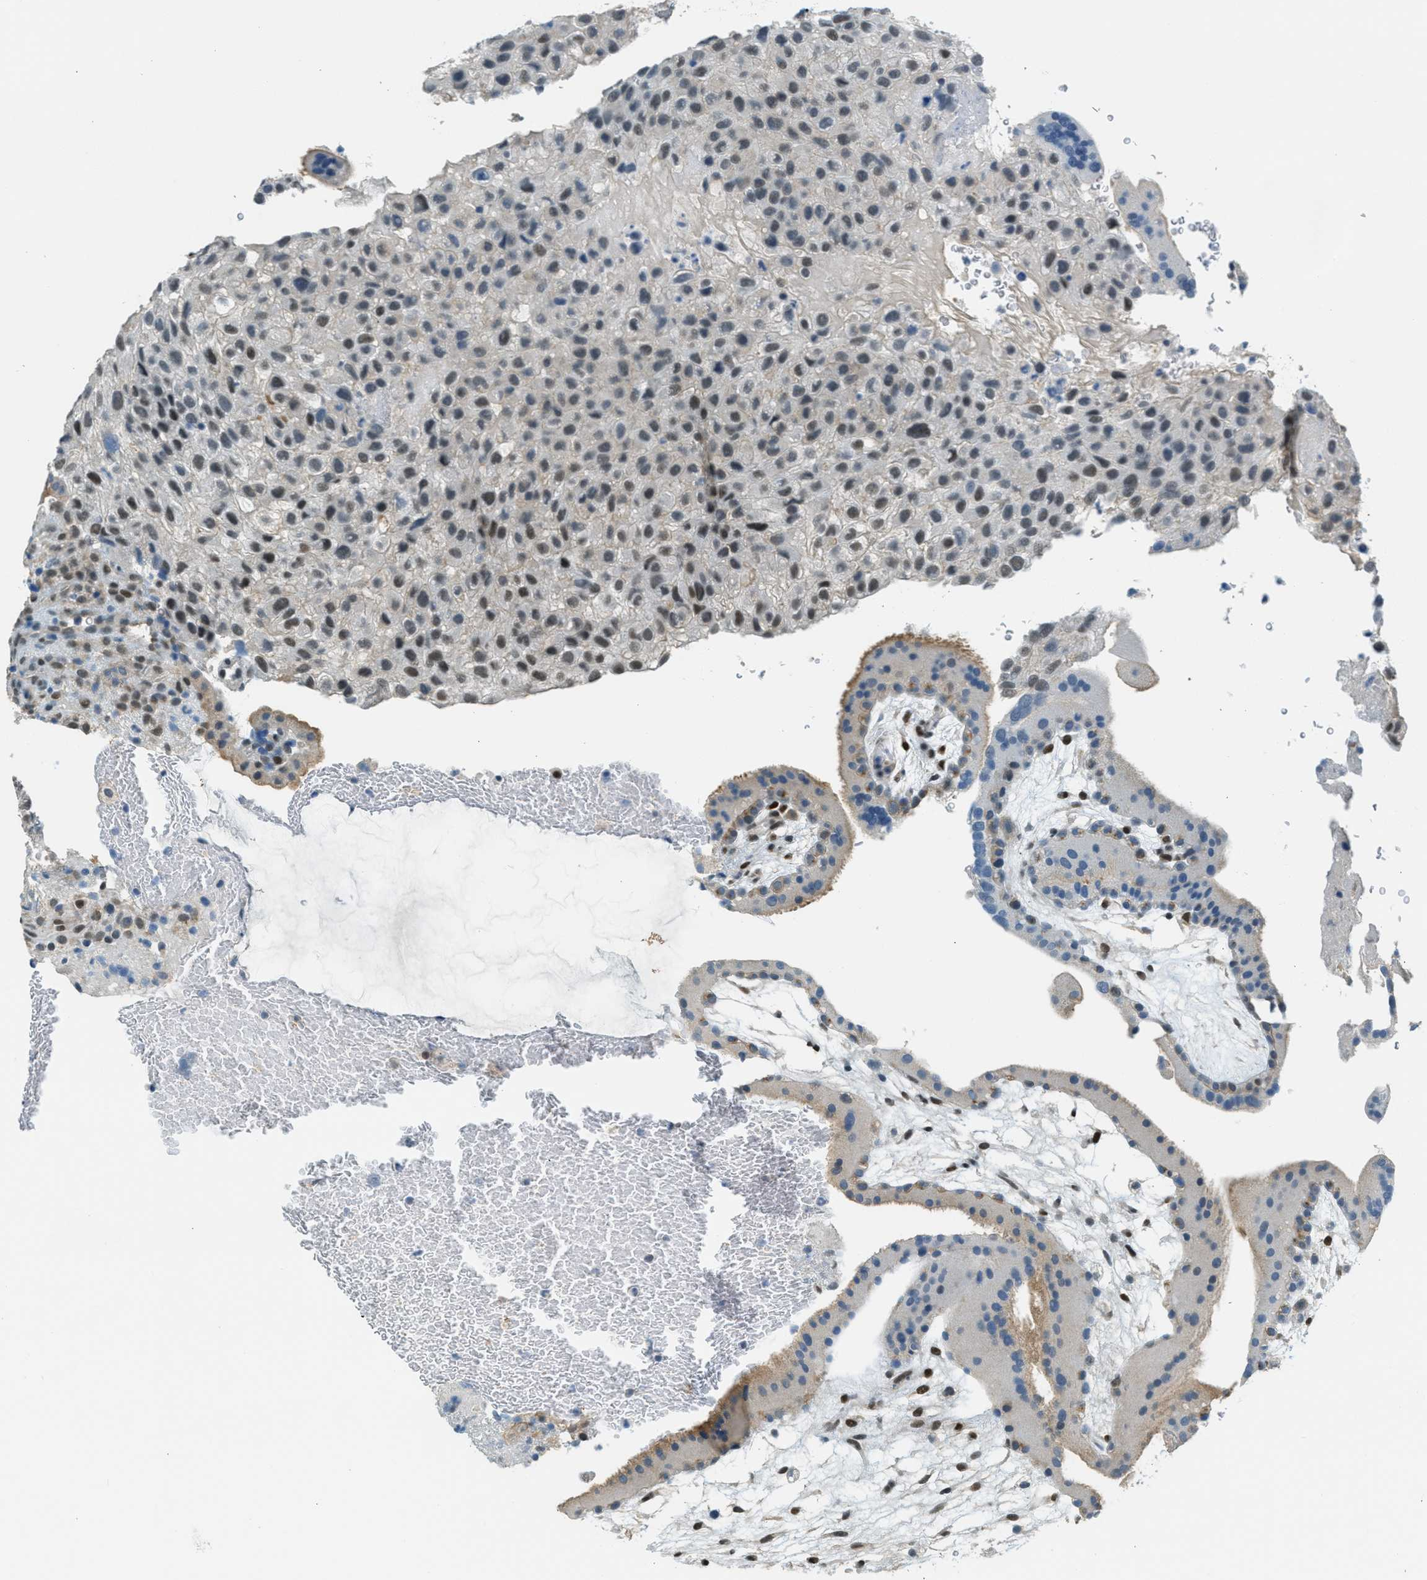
{"staining": {"intensity": "moderate", "quantity": "25%-75%", "location": "nuclear"}, "tissue": "placenta", "cell_type": "Decidual cells", "image_type": "normal", "snomed": [{"axis": "morphology", "description": "Normal tissue, NOS"}, {"axis": "topography", "description": "Placenta"}], "caption": "DAB immunohistochemical staining of normal placenta demonstrates moderate nuclear protein expression in approximately 25%-75% of decidual cells.", "gene": "TCF3", "patient": {"sex": "female", "age": 19}}